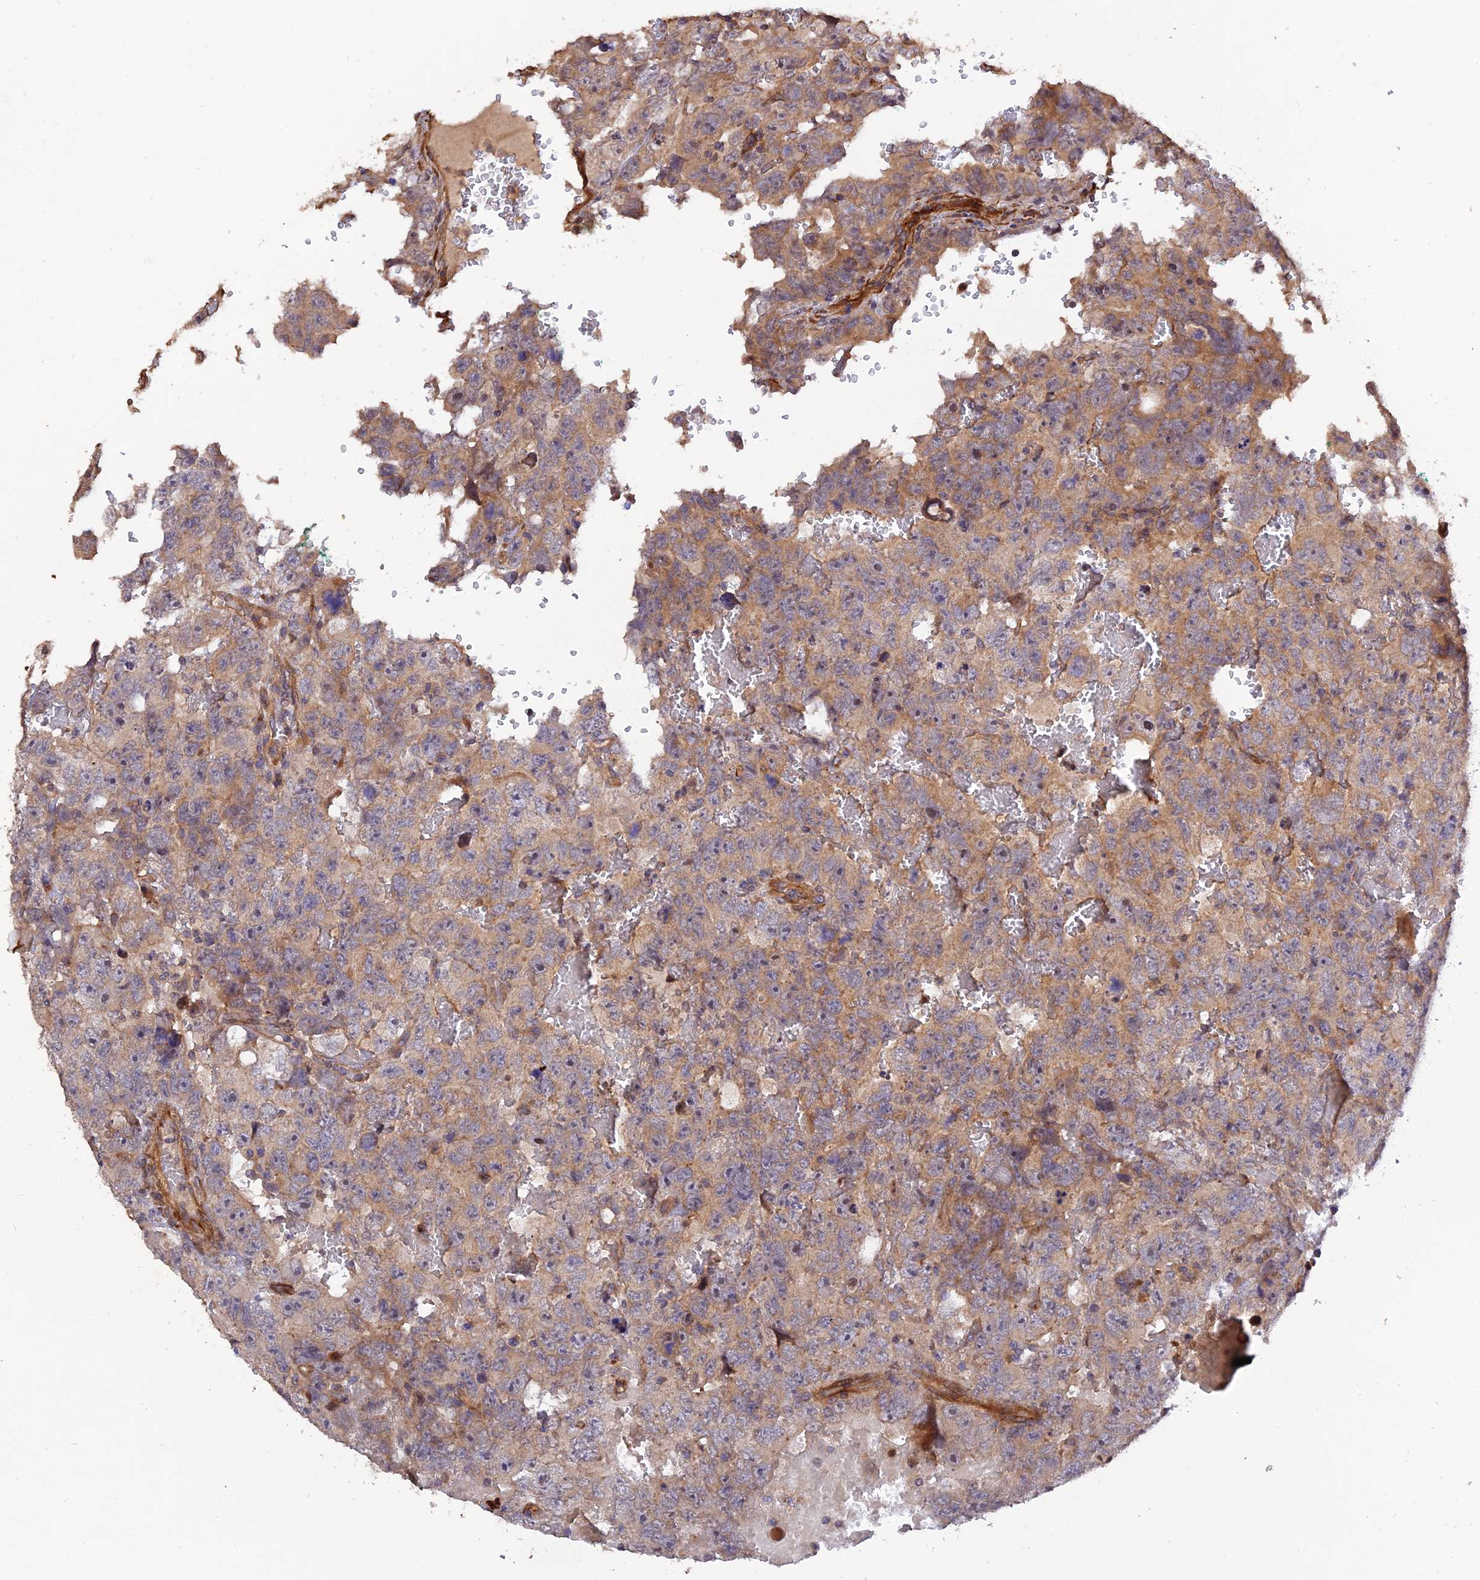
{"staining": {"intensity": "weak", "quantity": "25%-75%", "location": "cytoplasmic/membranous"}, "tissue": "testis cancer", "cell_type": "Tumor cells", "image_type": "cancer", "snomed": [{"axis": "morphology", "description": "Carcinoma, Embryonal, NOS"}, {"axis": "topography", "description": "Testis"}], "caption": "An IHC image of tumor tissue is shown. Protein staining in brown shows weak cytoplasmic/membranous positivity in embryonal carcinoma (testis) within tumor cells. The staining was performed using DAB (3,3'-diaminobenzidine) to visualize the protein expression in brown, while the nuclei were stained in blue with hematoxylin (Magnification: 20x).", "gene": "CREBL2", "patient": {"sex": "male", "age": 45}}